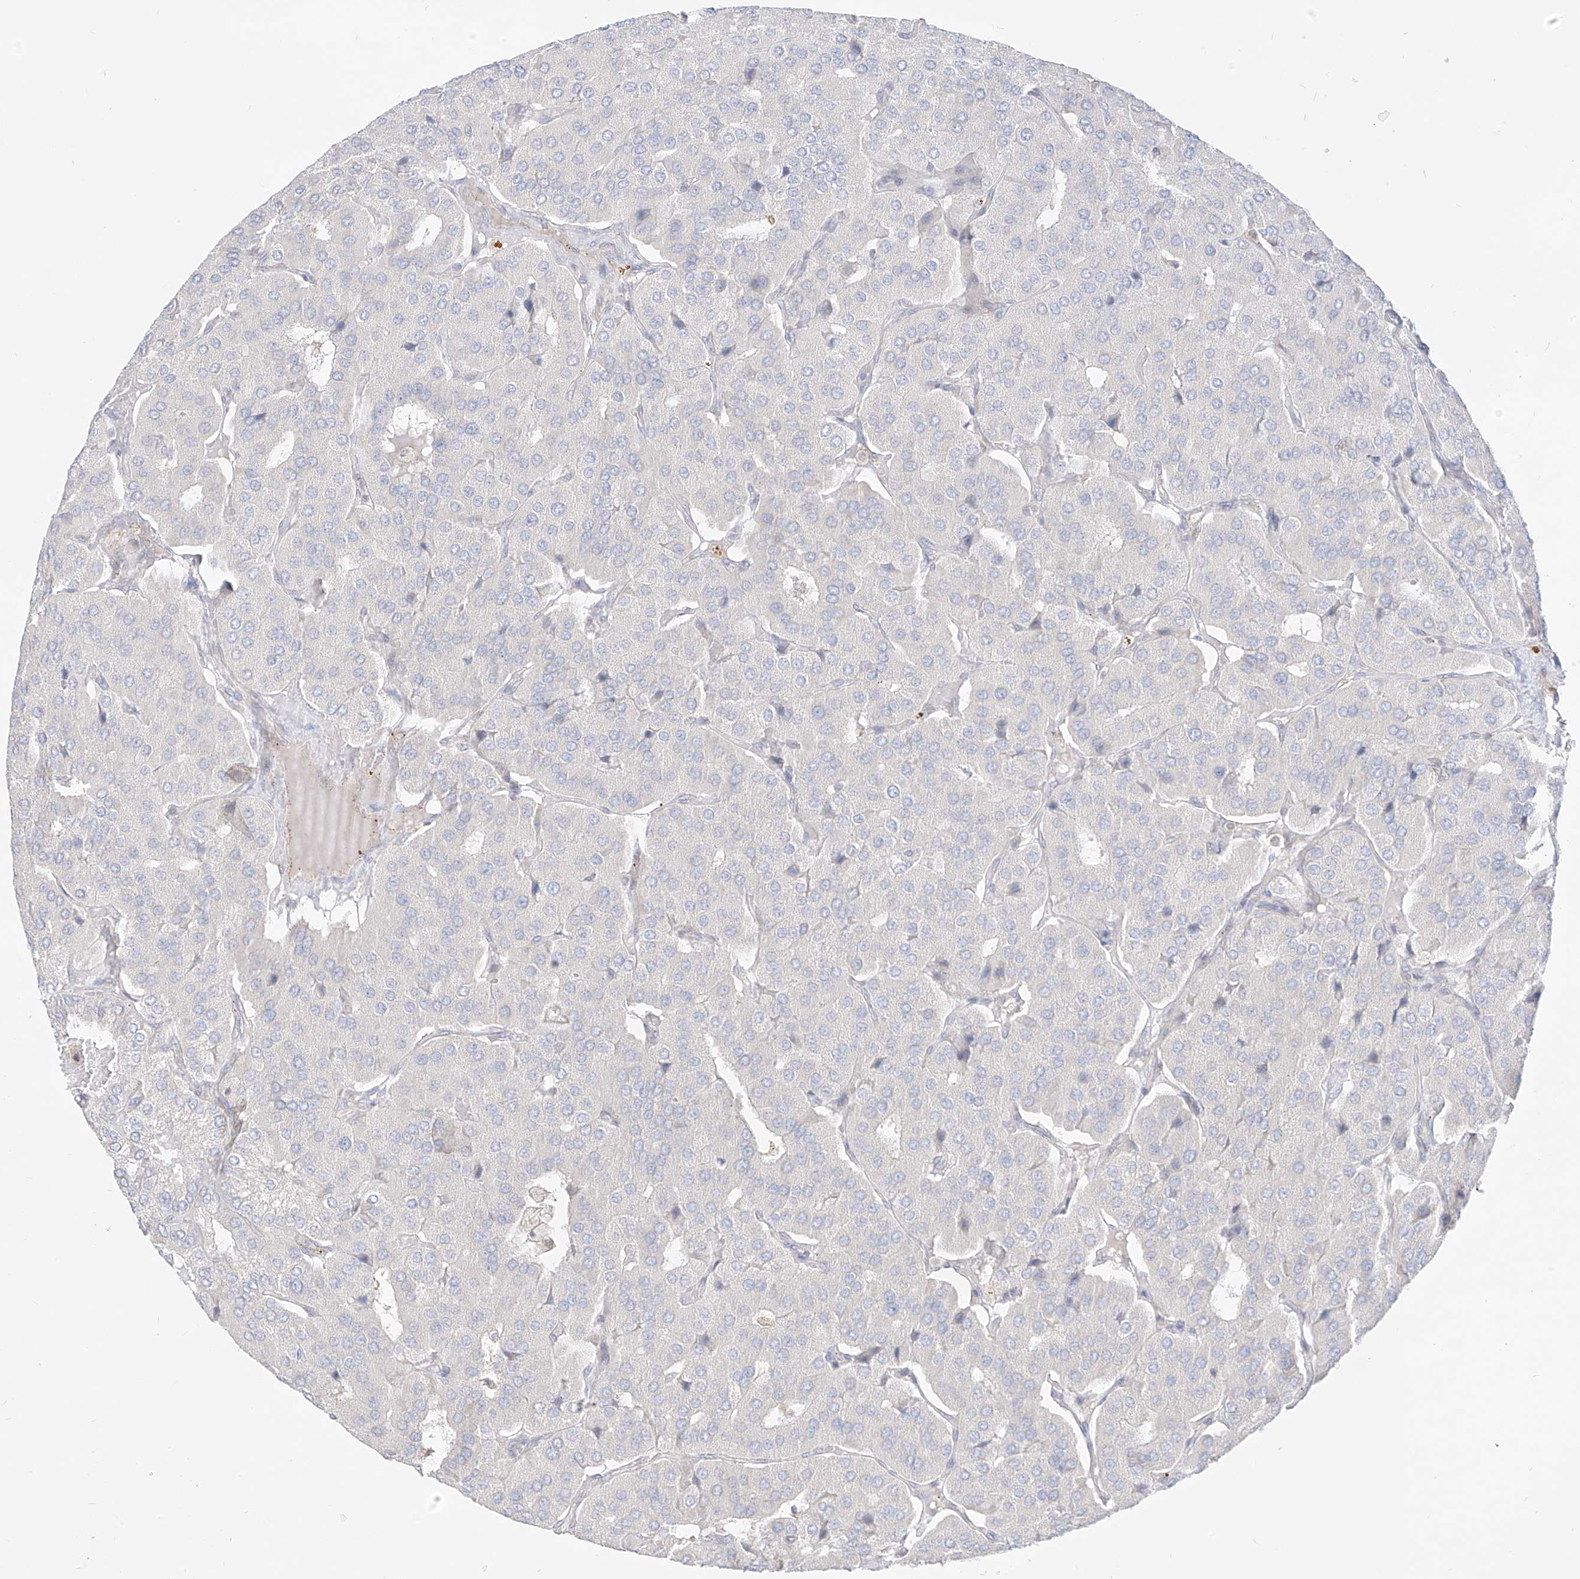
{"staining": {"intensity": "negative", "quantity": "none", "location": "none"}, "tissue": "parathyroid gland", "cell_type": "Glandular cells", "image_type": "normal", "snomed": [{"axis": "morphology", "description": "Normal tissue, NOS"}, {"axis": "morphology", "description": "Adenoma, NOS"}, {"axis": "topography", "description": "Parathyroid gland"}], "caption": "Immunohistochemistry micrograph of benign parathyroid gland: parathyroid gland stained with DAB (3,3'-diaminobenzidine) displays no significant protein expression in glandular cells. Nuclei are stained in blue.", "gene": "SYTL3", "patient": {"sex": "female", "age": 86}}